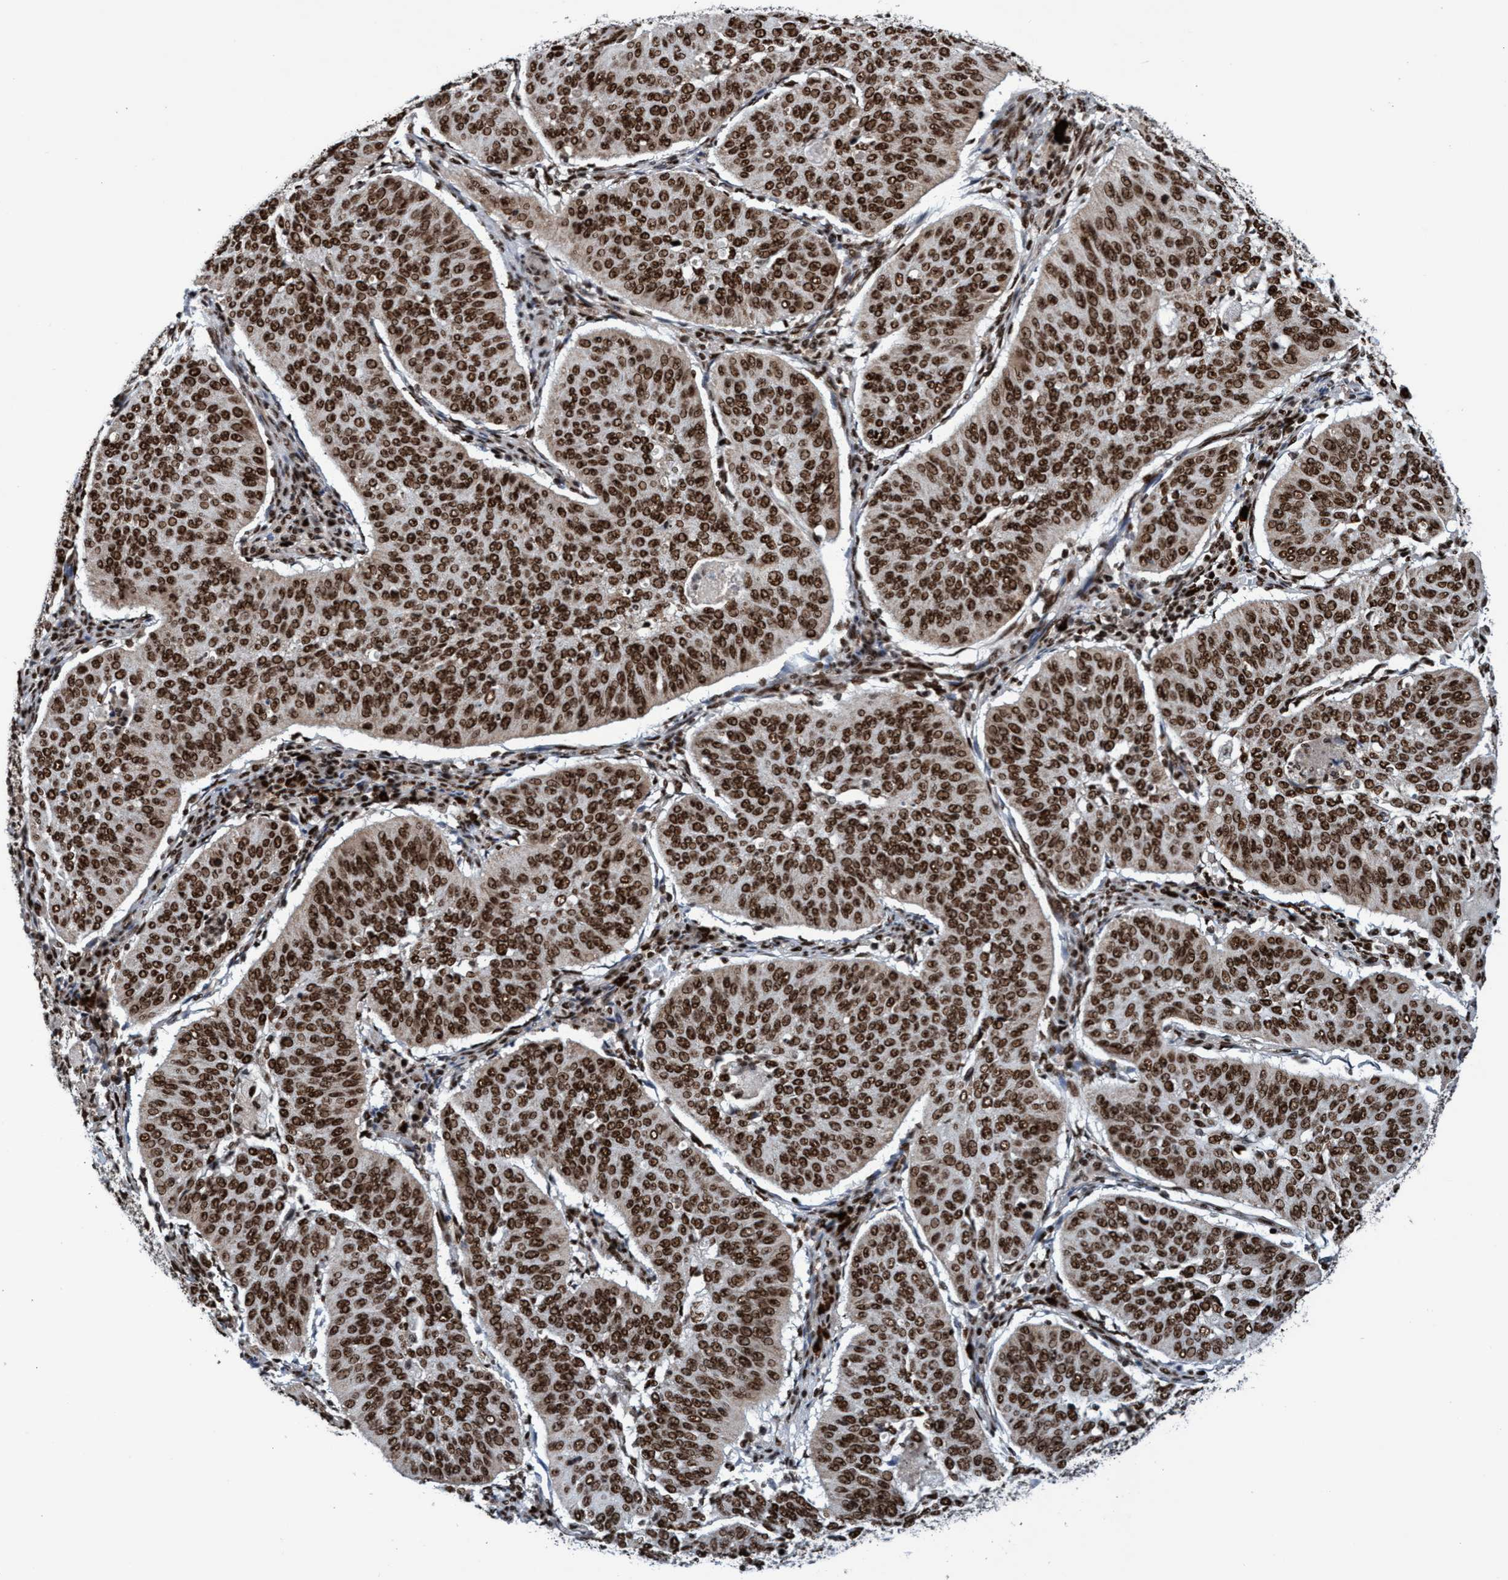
{"staining": {"intensity": "strong", "quantity": ">75%", "location": "nuclear"}, "tissue": "cervical cancer", "cell_type": "Tumor cells", "image_type": "cancer", "snomed": [{"axis": "morphology", "description": "Normal tissue, NOS"}, {"axis": "morphology", "description": "Squamous cell carcinoma, NOS"}, {"axis": "topography", "description": "Cervix"}], "caption": "Brown immunohistochemical staining in human squamous cell carcinoma (cervical) shows strong nuclear staining in approximately >75% of tumor cells.", "gene": "TOPBP1", "patient": {"sex": "female", "age": 39}}